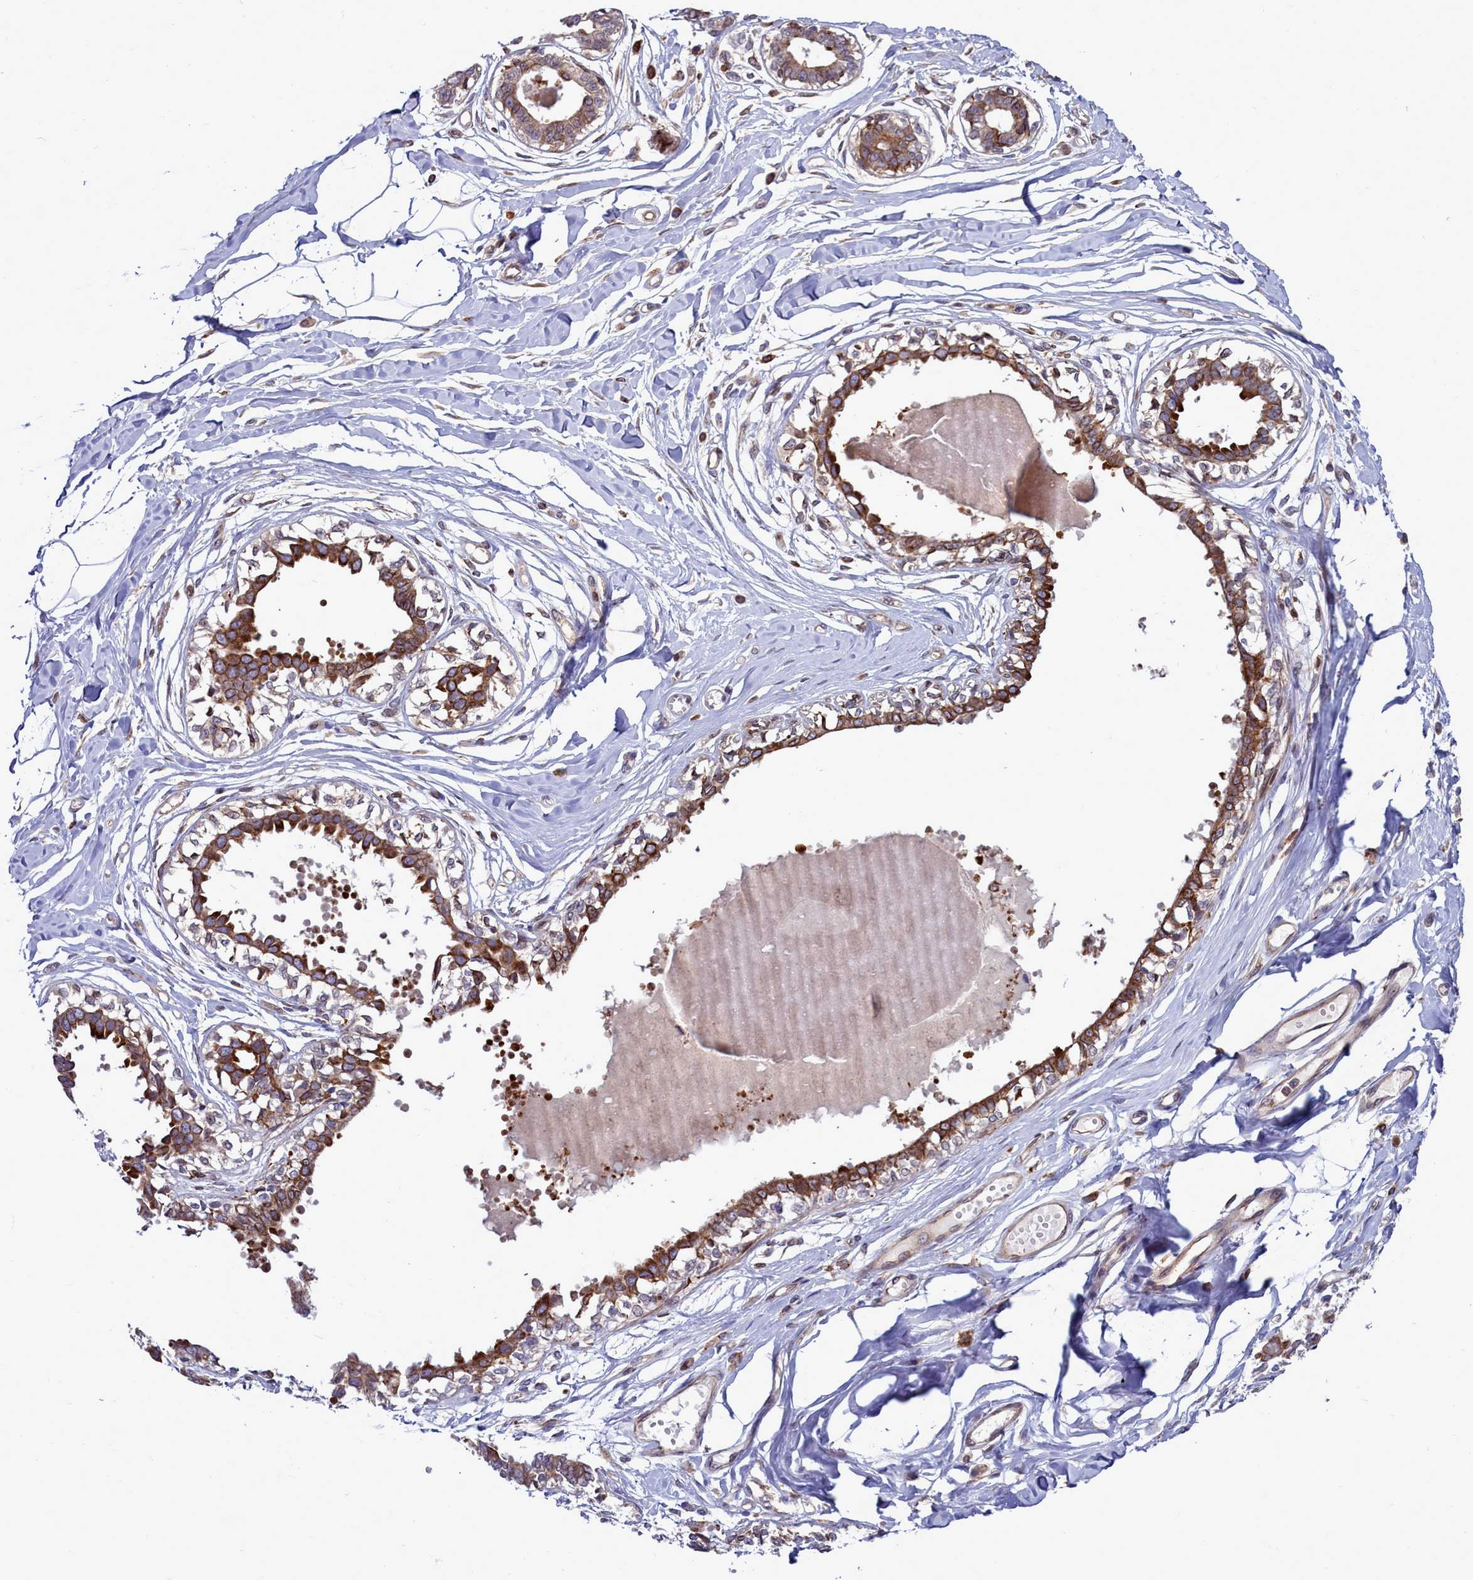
{"staining": {"intensity": "negative", "quantity": "none", "location": "none"}, "tissue": "breast", "cell_type": "Adipocytes", "image_type": "normal", "snomed": [{"axis": "morphology", "description": "Normal tissue, NOS"}, {"axis": "topography", "description": "Breast"}], "caption": "DAB (3,3'-diaminobenzidine) immunohistochemical staining of unremarkable breast exhibits no significant positivity in adipocytes.", "gene": "RAPGEF4", "patient": {"sex": "female", "age": 45}}